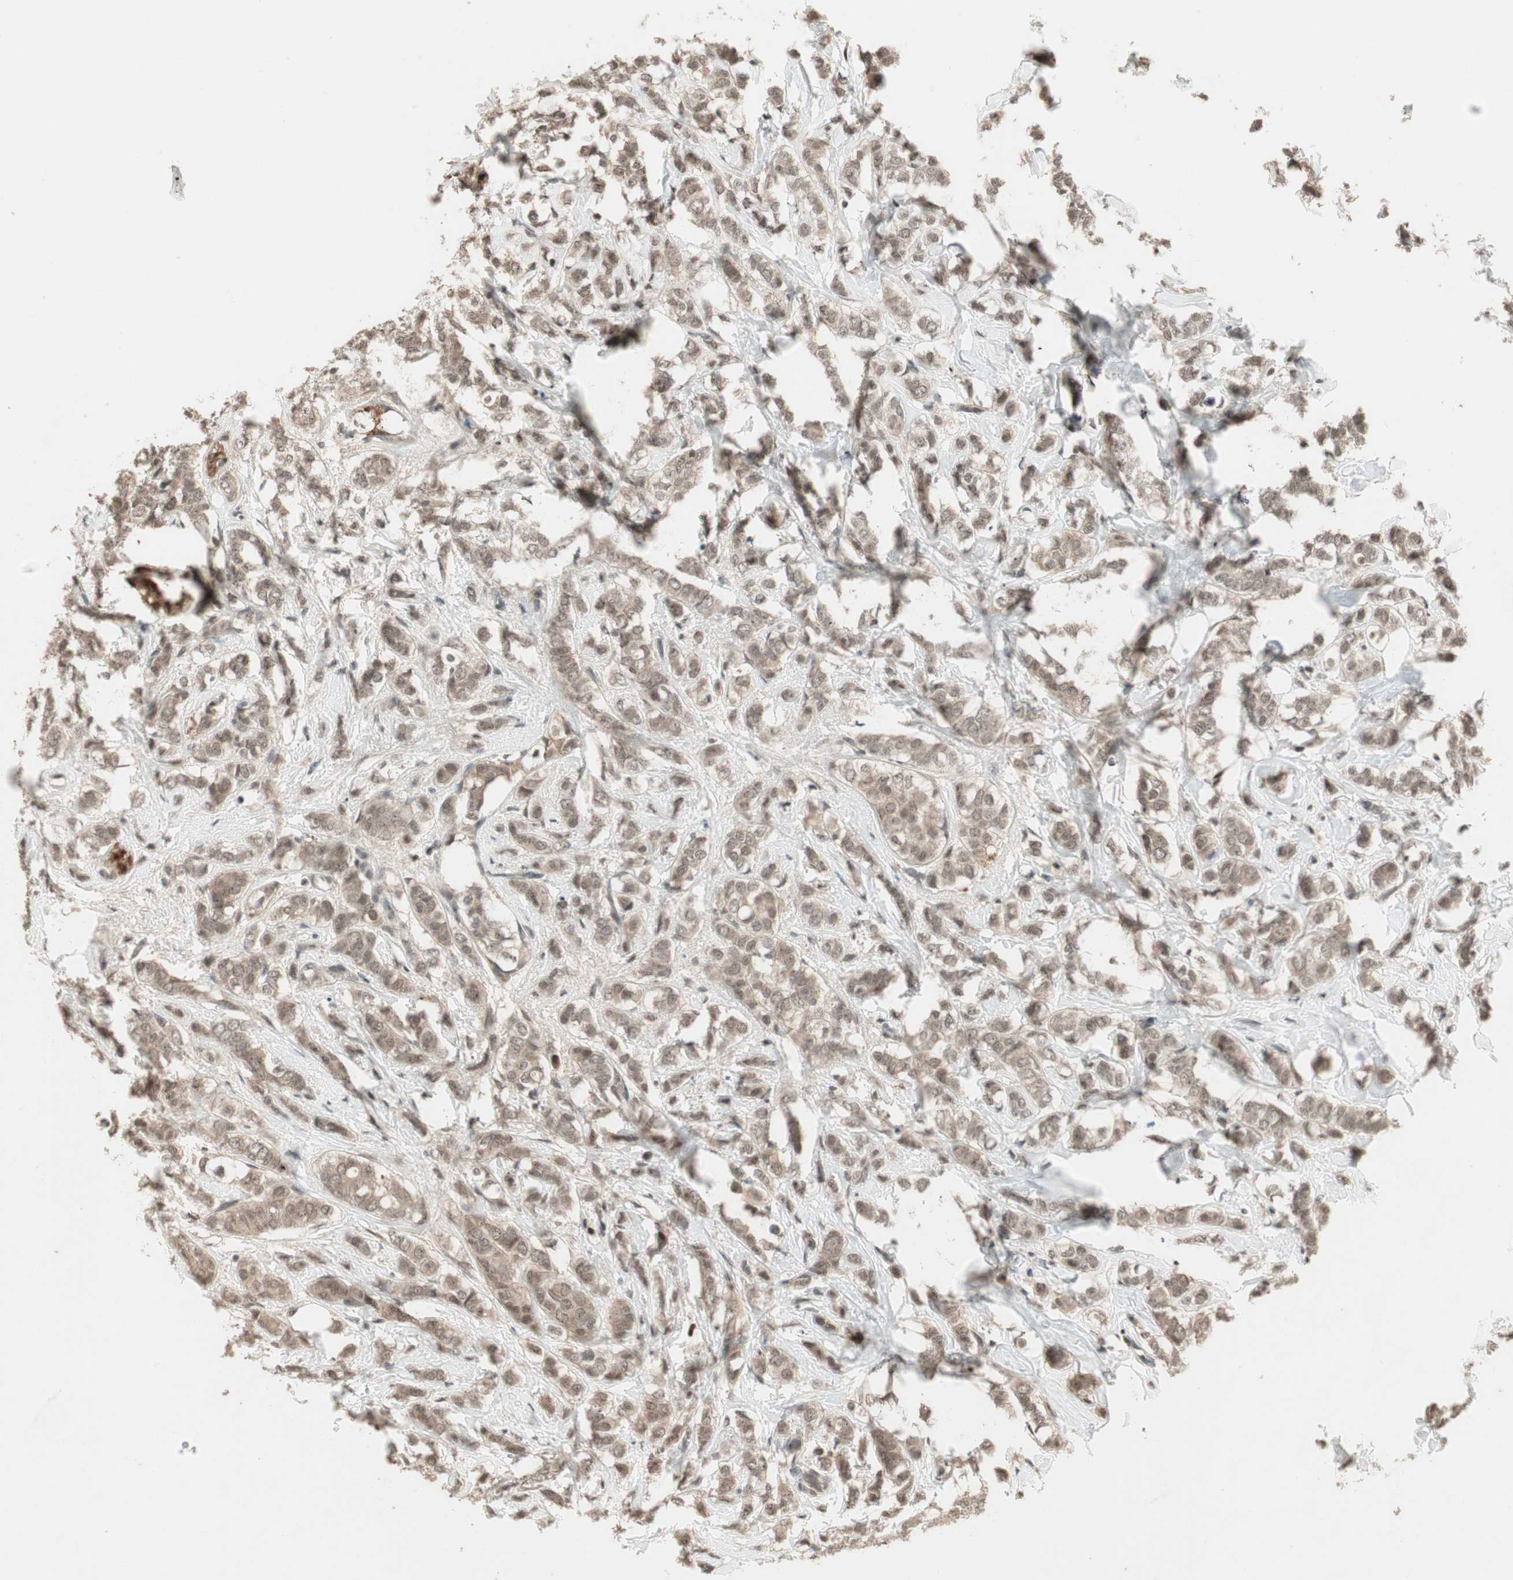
{"staining": {"intensity": "weak", "quantity": ">75%", "location": "cytoplasmic/membranous,nuclear"}, "tissue": "breast cancer", "cell_type": "Tumor cells", "image_type": "cancer", "snomed": [{"axis": "morphology", "description": "Lobular carcinoma"}, {"axis": "topography", "description": "Breast"}], "caption": "This is an image of immunohistochemistry (IHC) staining of breast lobular carcinoma, which shows weak staining in the cytoplasmic/membranous and nuclear of tumor cells.", "gene": "ZNF701", "patient": {"sex": "female", "age": 60}}